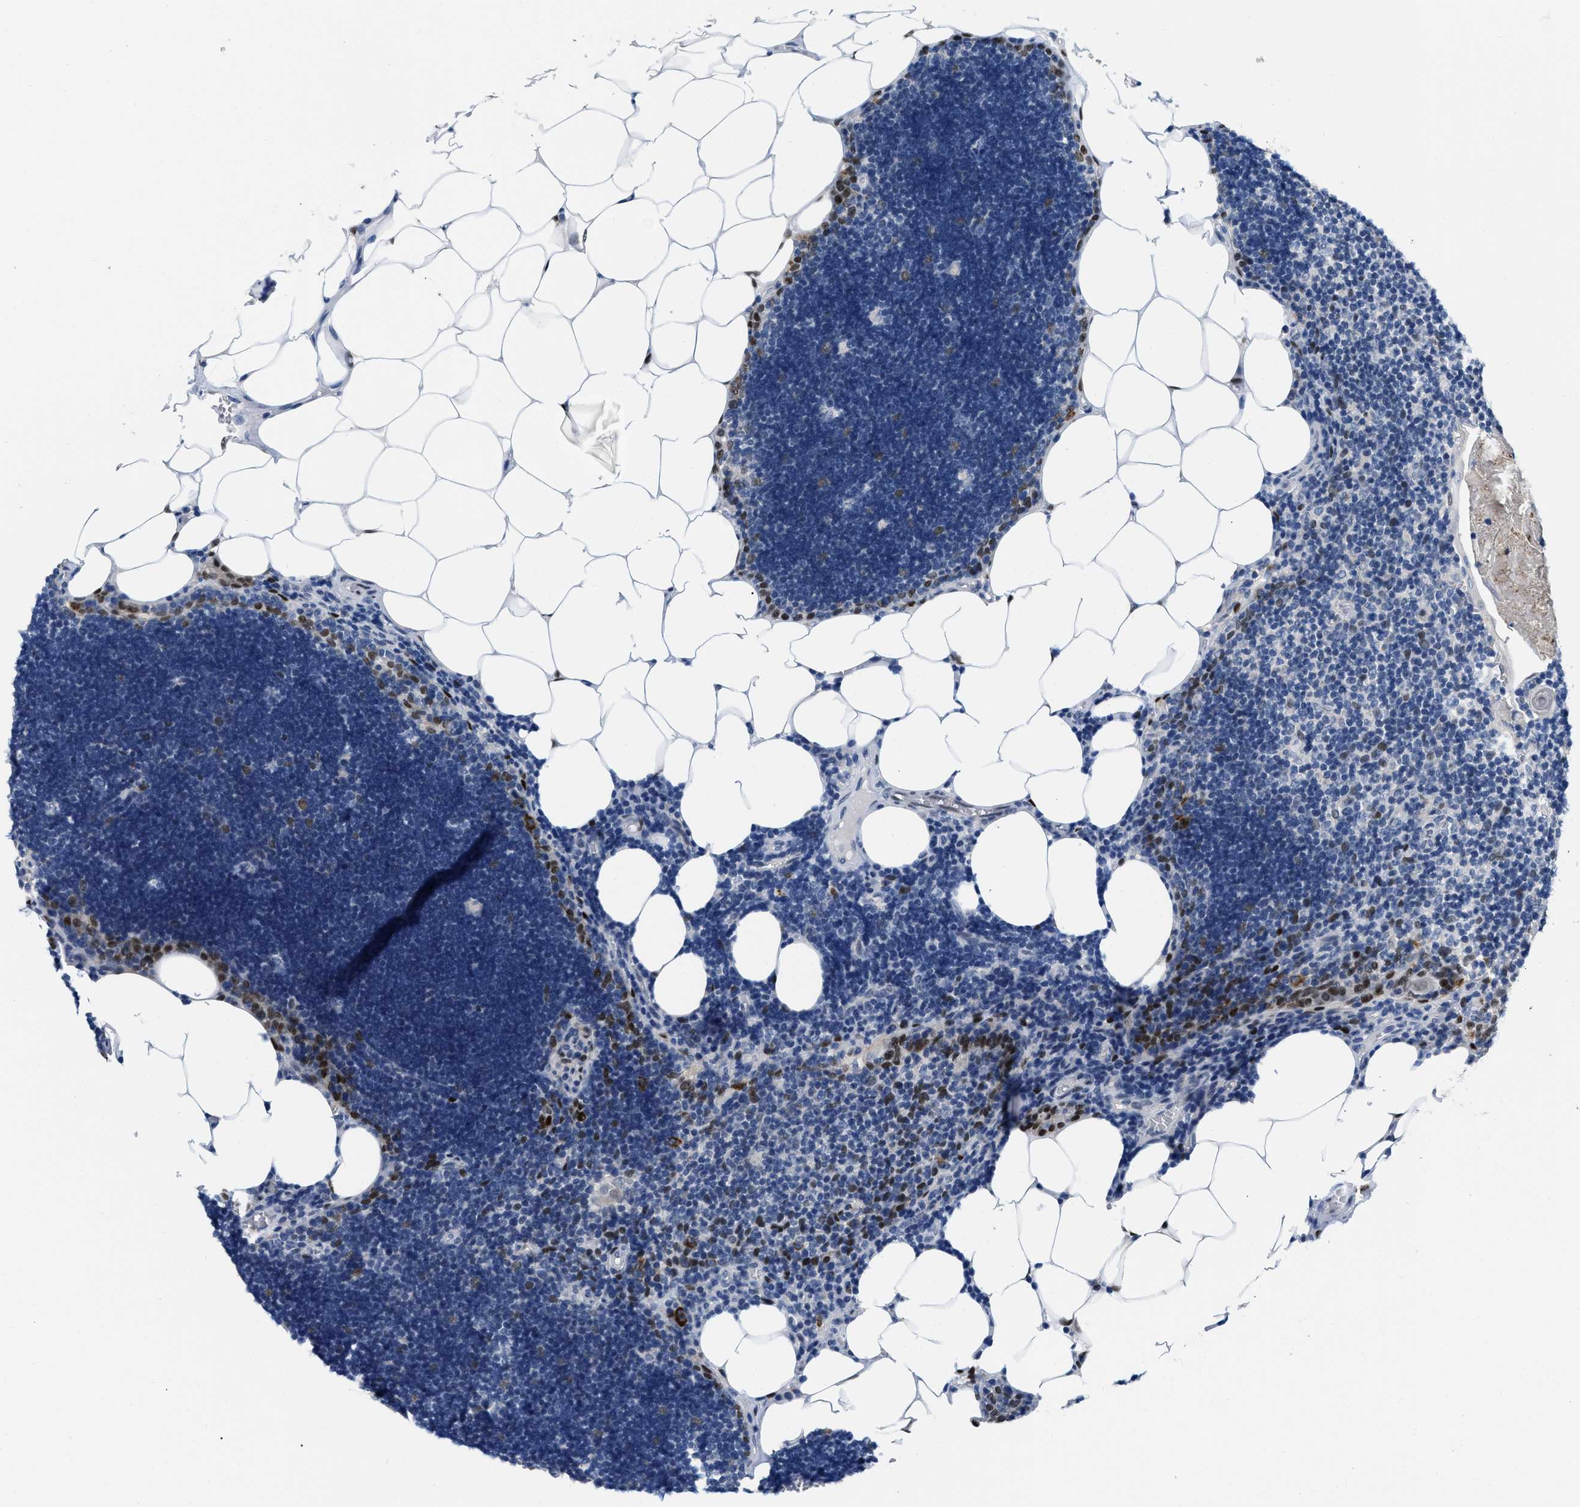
{"staining": {"intensity": "negative", "quantity": "none", "location": "none"}, "tissue": "lymph node", "cell_type": "Germinal center cells", "image_type": "normal", "snomed": [{"axis": "morphology", "description": "Normal tissue, NOS"}, {"axis": "topography", "description": "Lymph node"}], "caption": "Immunohistochemical staining of benign human lymph node demonstrates no significant positivity in germinal center cells. The staining was performed using DAB to visualize the protein expression in brown, while the nuclei were stained in blue with hematoxylin (Magnification: 20x).", "gene": "NFIX", "patient": {"sex": "male", "age": 33}}